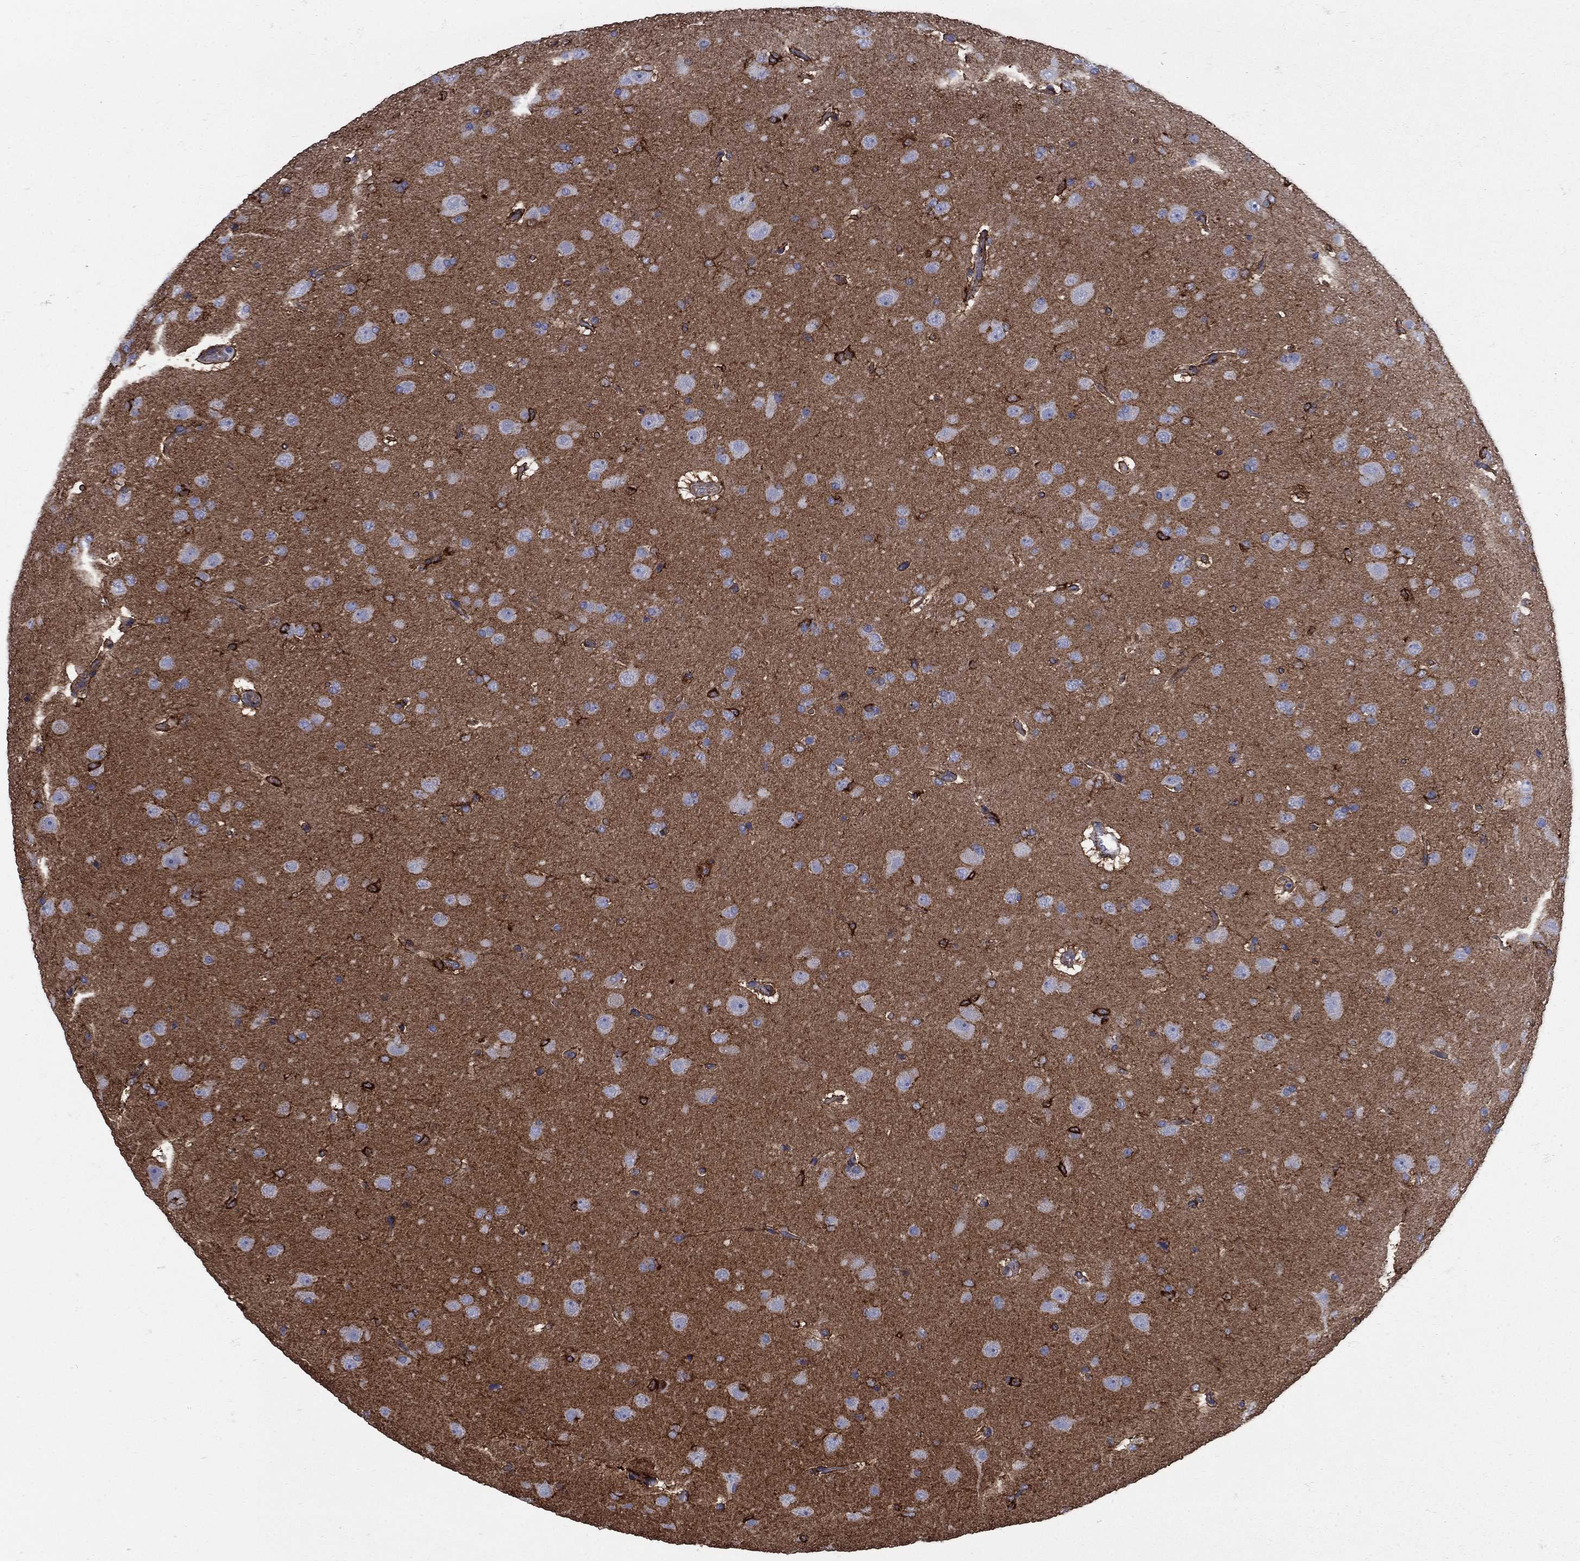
{"staining": {"intensity": "negative", "quantity": "none", "location": "none"}, "tissue": "glioma", "cell_type": "Tumor cells", "image_type": "cancer", "snomed": [{"axis": "morphology", "description": "Glioma, malignant, NOS"}, {"axis": "topography", "description": "Cerebral cortex"}], "caption": "The IHC histopathology image has no significant expression in tumor cells of glioma tissue.", "gene": "SEPTIN8", "patient": {"sex": "male", "age": 58}}